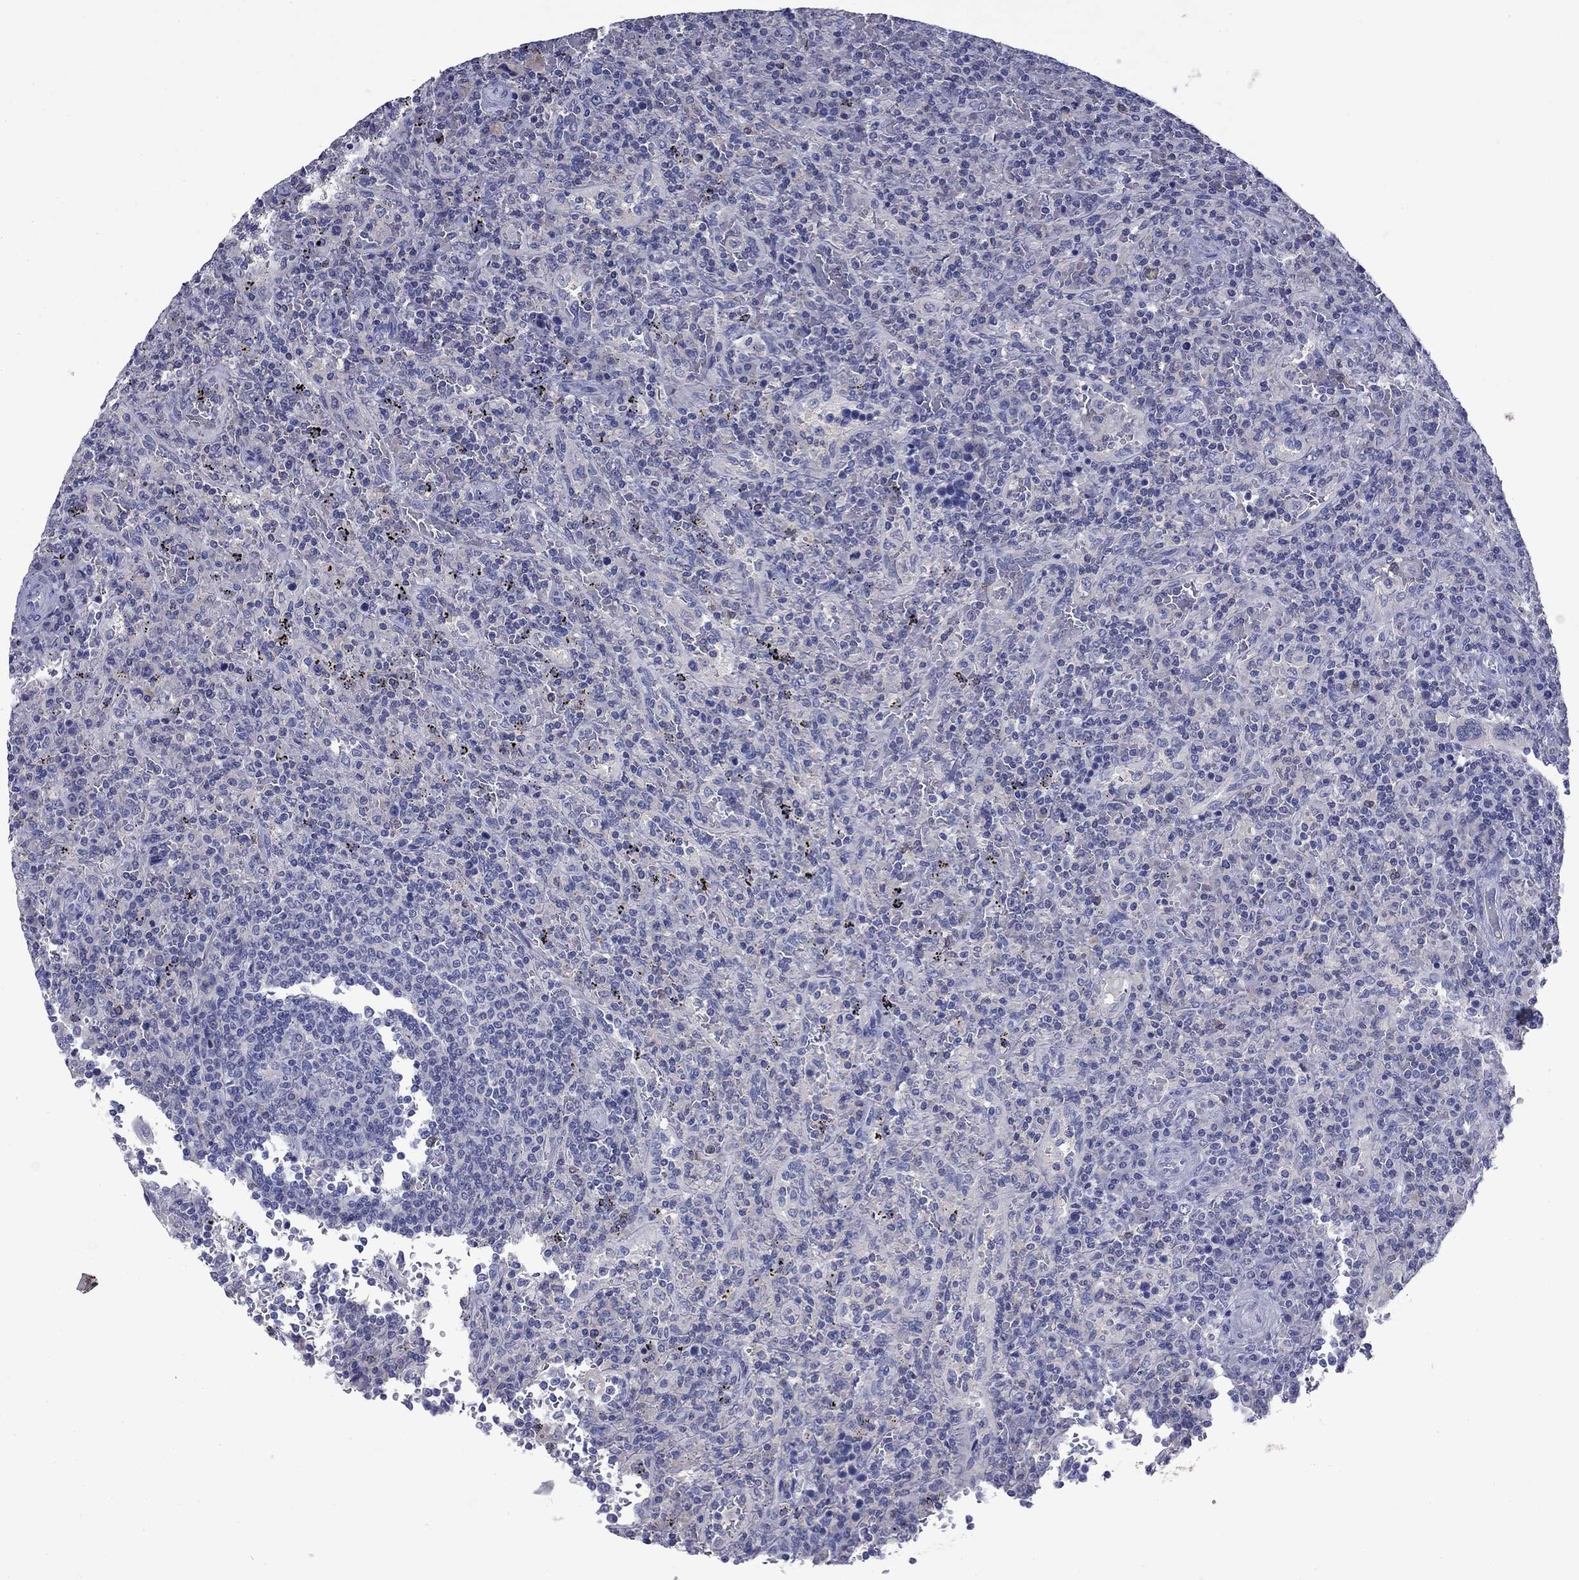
{"staining": {"intensity": "negative", "quantity": "none", "location": "none"}, "tissue": "lymphoma", "cell_type": "Tumor cells", "image_type": "cancer", "snomed": [{"axis": "morphology", "description": "Malignant lymphoma, non-Hodgkin's type, Low grade"}, {"axis": "topography", "description": "Spleen"}], "caption": "Tumor cells are negative for protein expression in human low-grade malignant lymphoma, non-Hodgkin's type.", "gene": "CFAP119", "patient": {"sex": "male", "age": 62}}